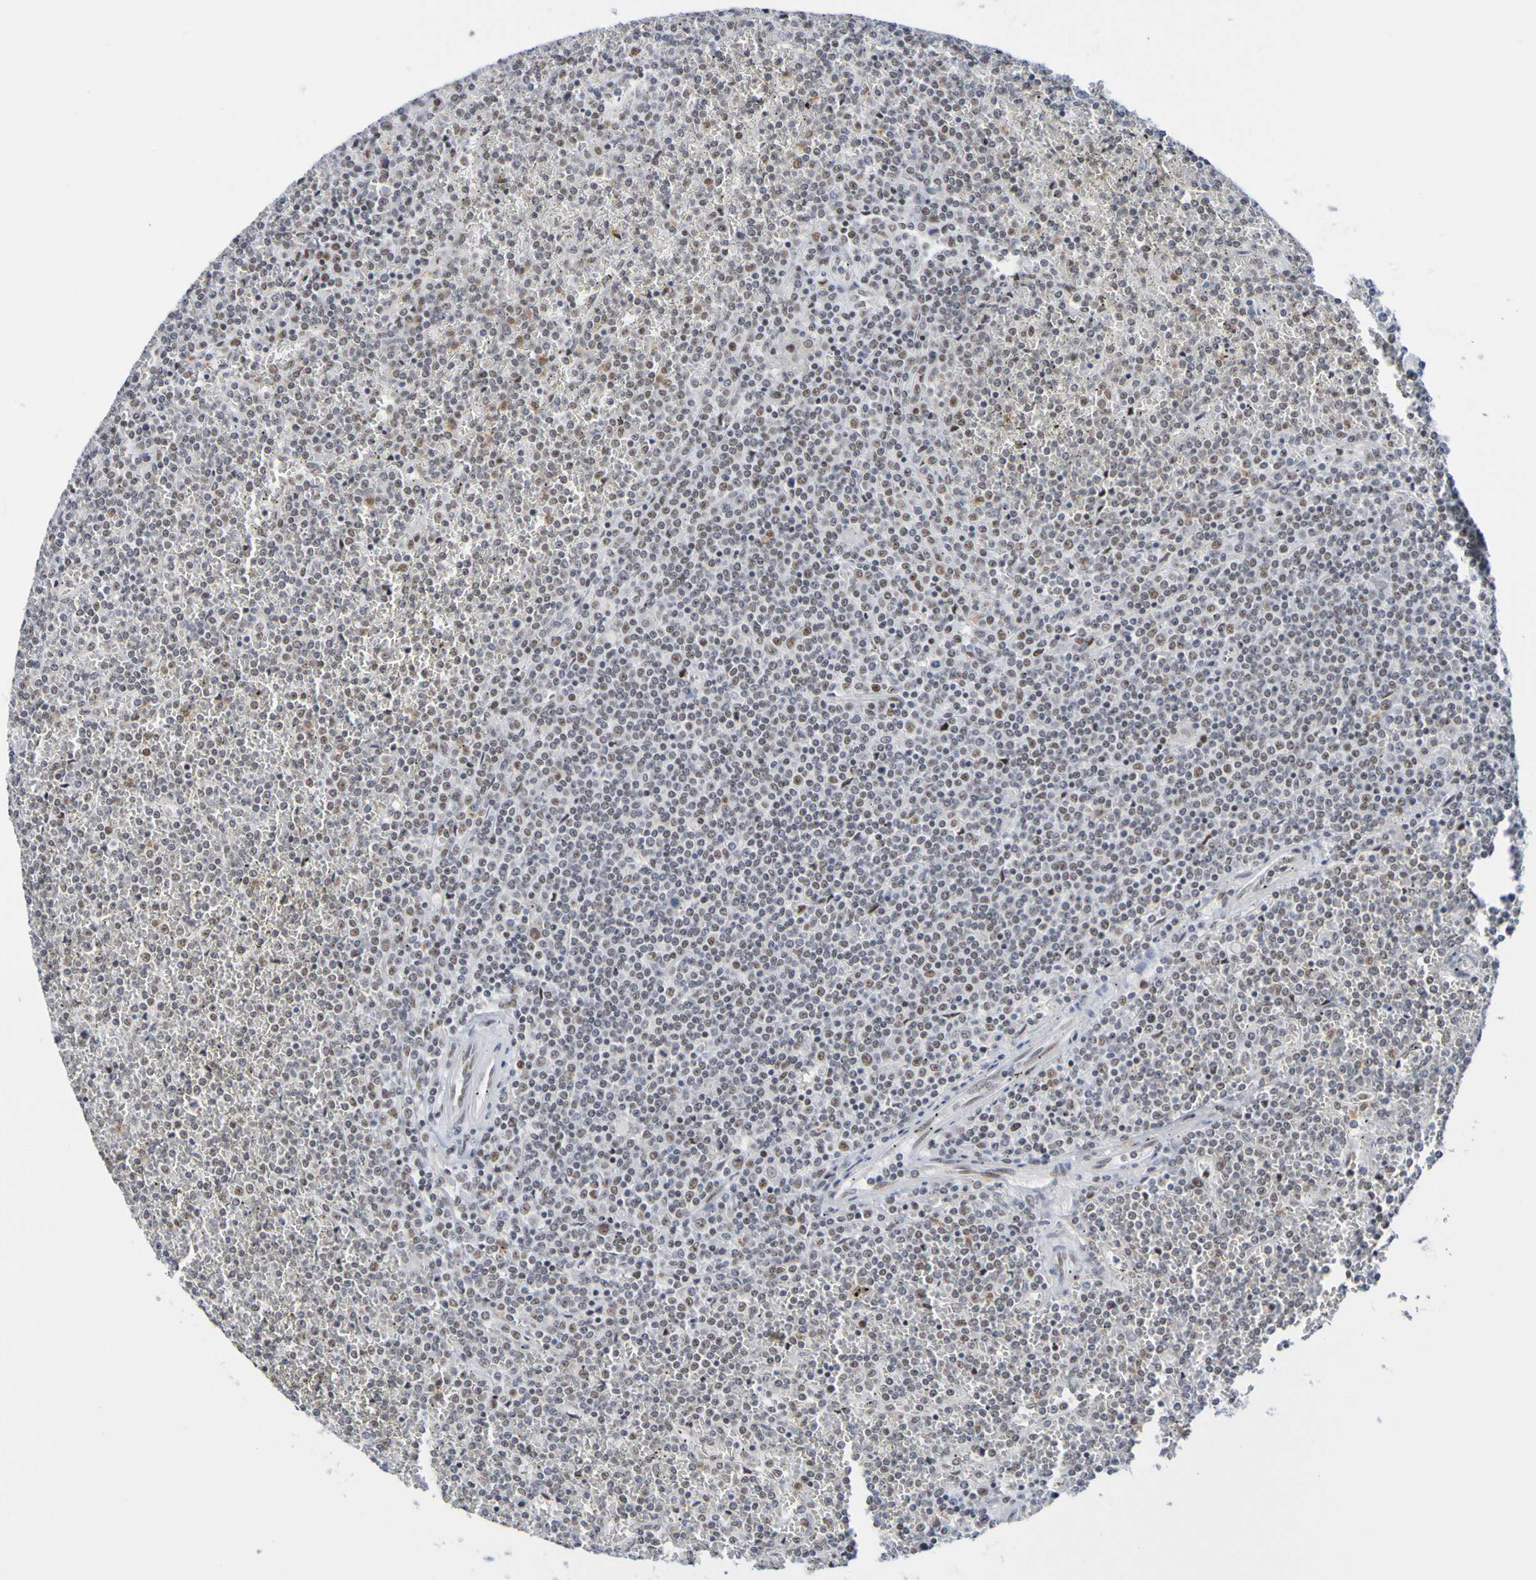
{"staining": {"intensity": "moderate", "quantity": "<25%", "location": "nuclear"}, "tissue": "lymphoma", "cell_type": "Tumor cells", "image_type": "cancer", "snomed": [{"axis": "morphology", "description": "Malignant lymphoma, non-Hodgkin's type, Low grade"}, {"axis": "topography", "description": "Spleen"}], "caption": "The photomicrograph demonstrates staining of lymphoma, revealing moderate nuclear protein expression (brown color) within tumor cells. (Stains: DAB (3,3'-diaminobenzidine) in brown, nuclei in blue, Microscopy: brightfield microscopy at high magnification).", "gene": "CDC5L", "patient": {"sex": "female", "age": 19}}